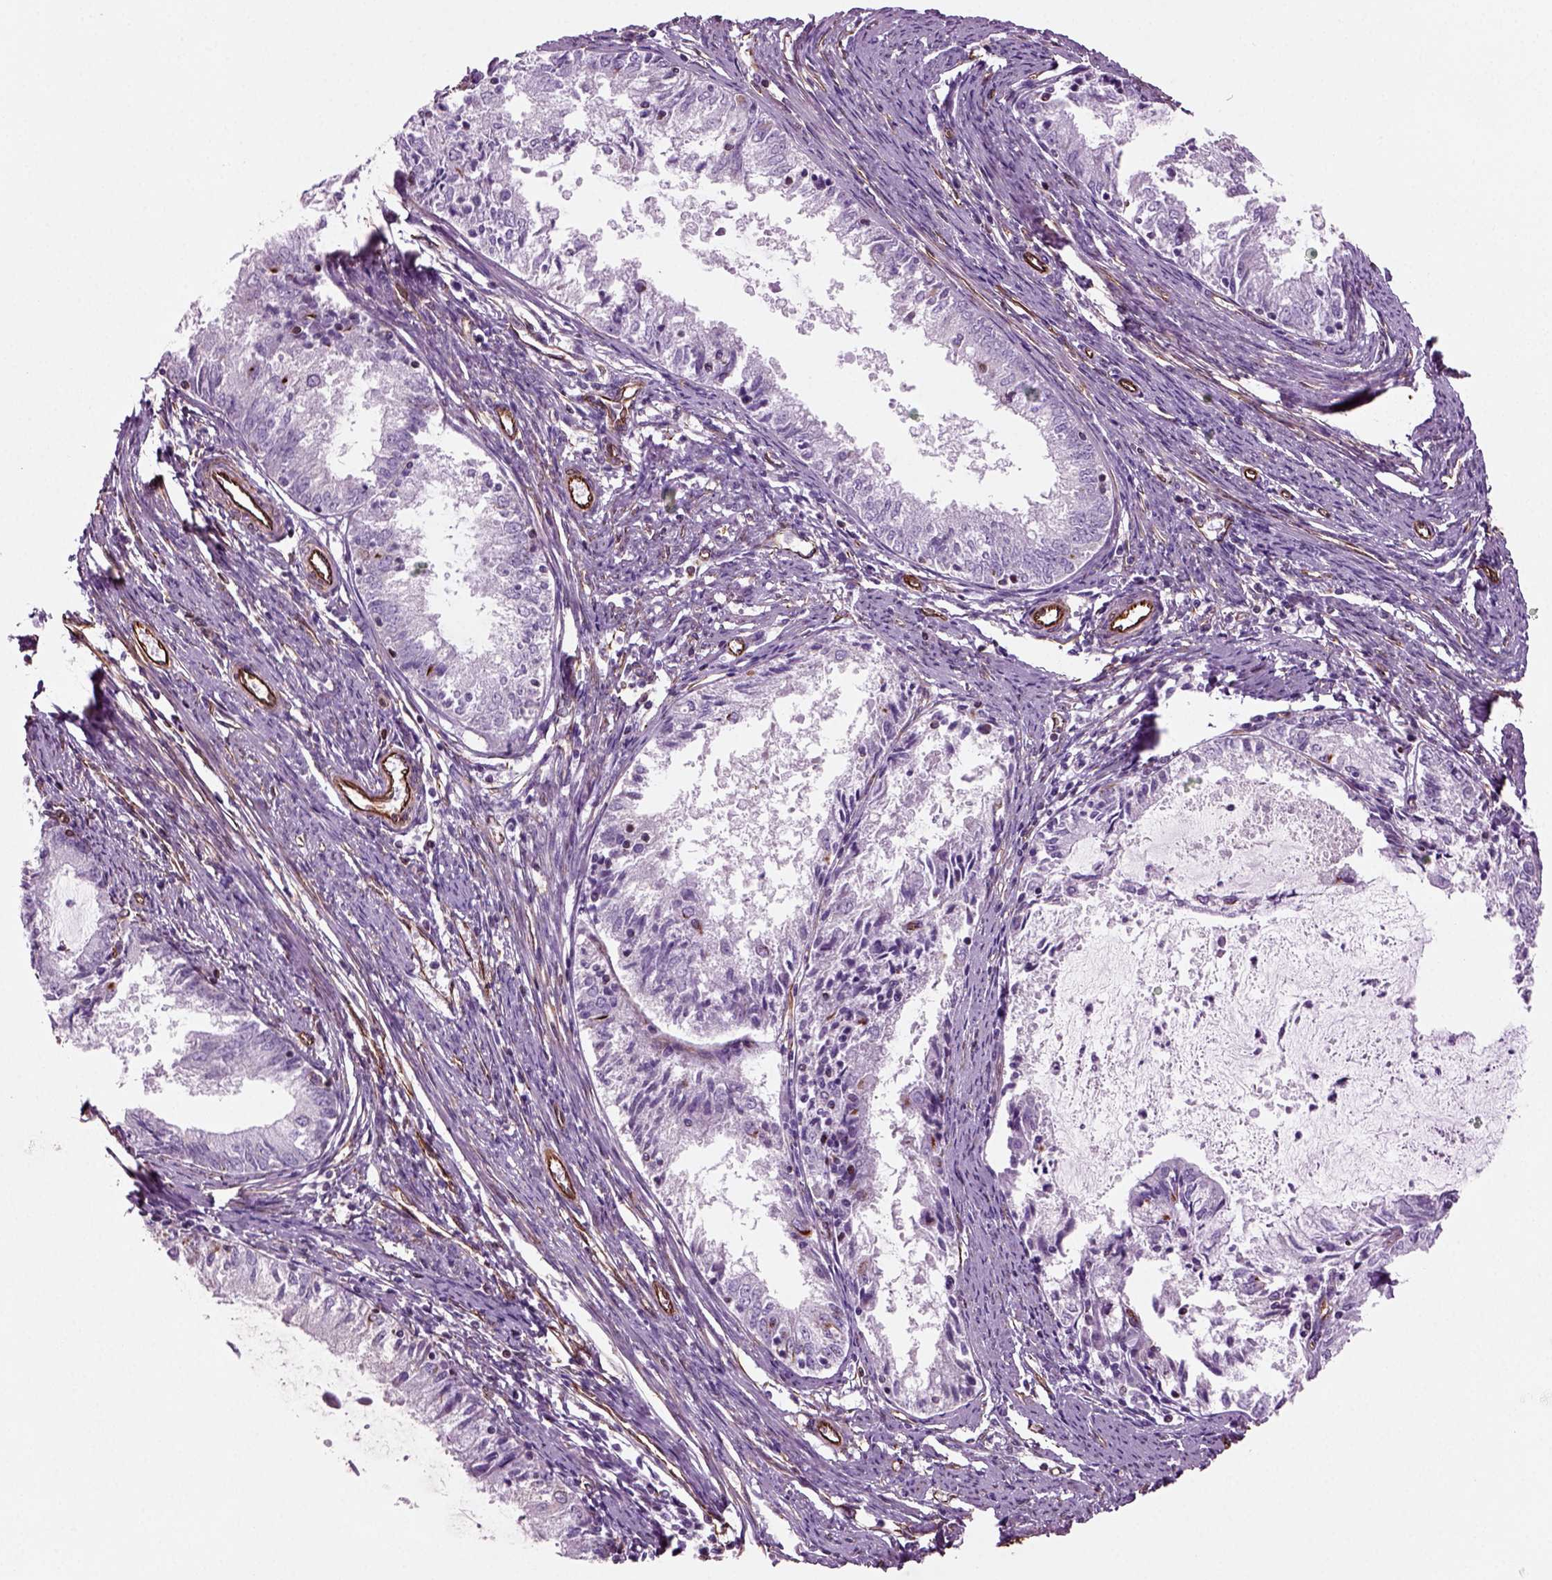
{"staining": {"intensity": "strong", "quantity": "<25%", "location": "cytoplasmic/membranous"}, "tissue": "endometrial cancer", "cell_type": "Tumor cells", "image_type": "cancer", "snomed": [{"axis": "morphology", "description": "Adenocarcinoma, NOS"}, {"axis": "topography", "description": "Endometrium"}], "caption": "Protein analysis of endometrial cancer tissue shows strong cytoplasmic/membranous staining in about <25% of tumor cells.", "gene": "ACER3", "patient": {"sex": "female", "age": 57}}